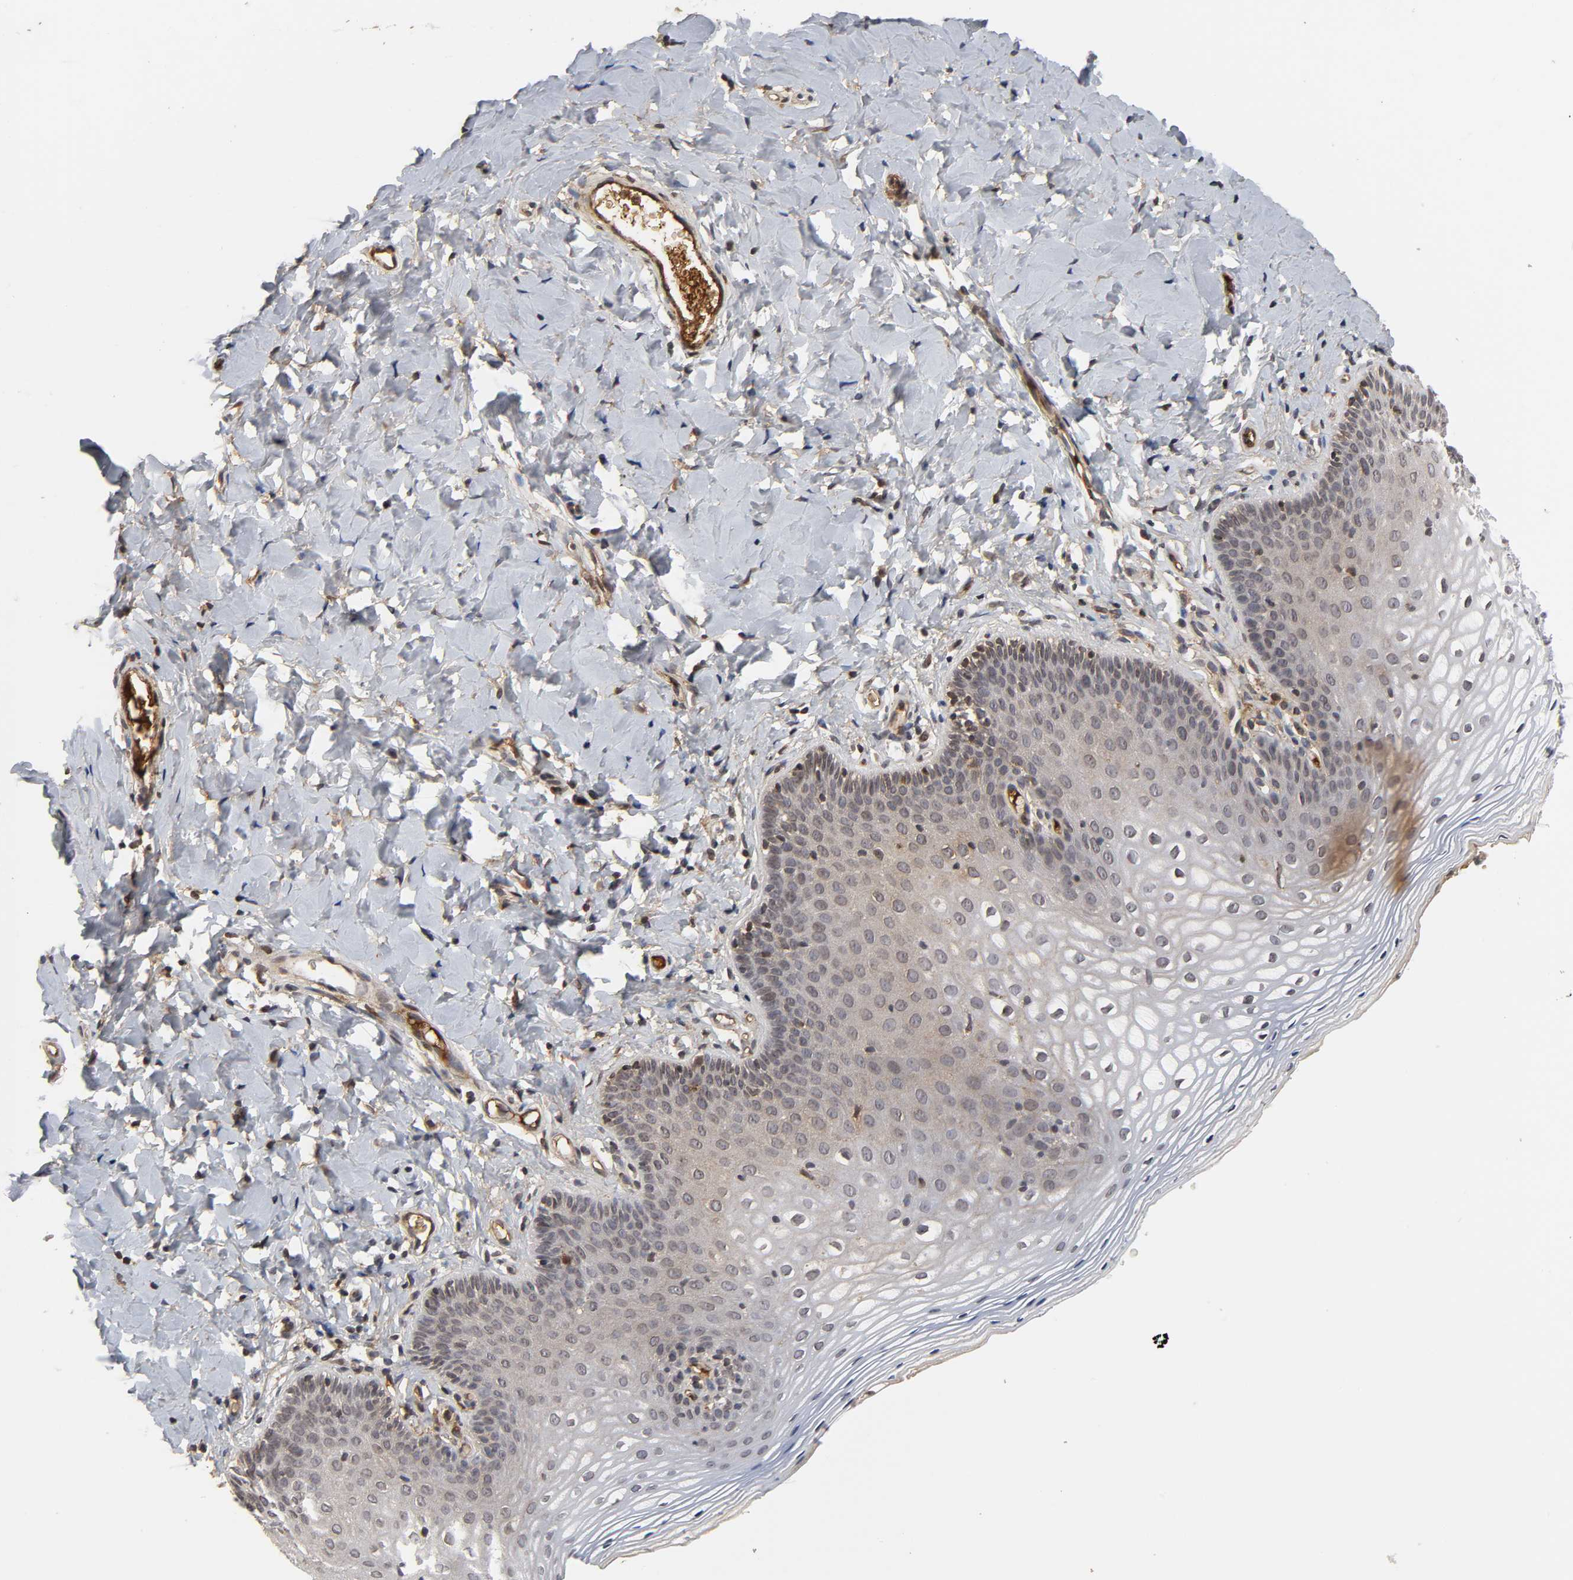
{"staining": {"intensity": "moderate", "quantity": "25%-75%", "location": "cytoplasmic/membranous,nuclear"}, "tissue": "vagina", "cell_type": "Squamous epithelial cells", "image_type": "normal", "snomed": [{"axis": "morphology", "description": "Normal tissue, NOS"}, {"axis": "topography", "description": "Vagina"}], "caption": "IHC of benign vagina displays medium levels of moderate cytoplasmic/membranous,nuclear staining in about 25%-75% of squamous epithelial cells.", "gene": "CPN2", "patient": {"sex": "female", "age": 55}}